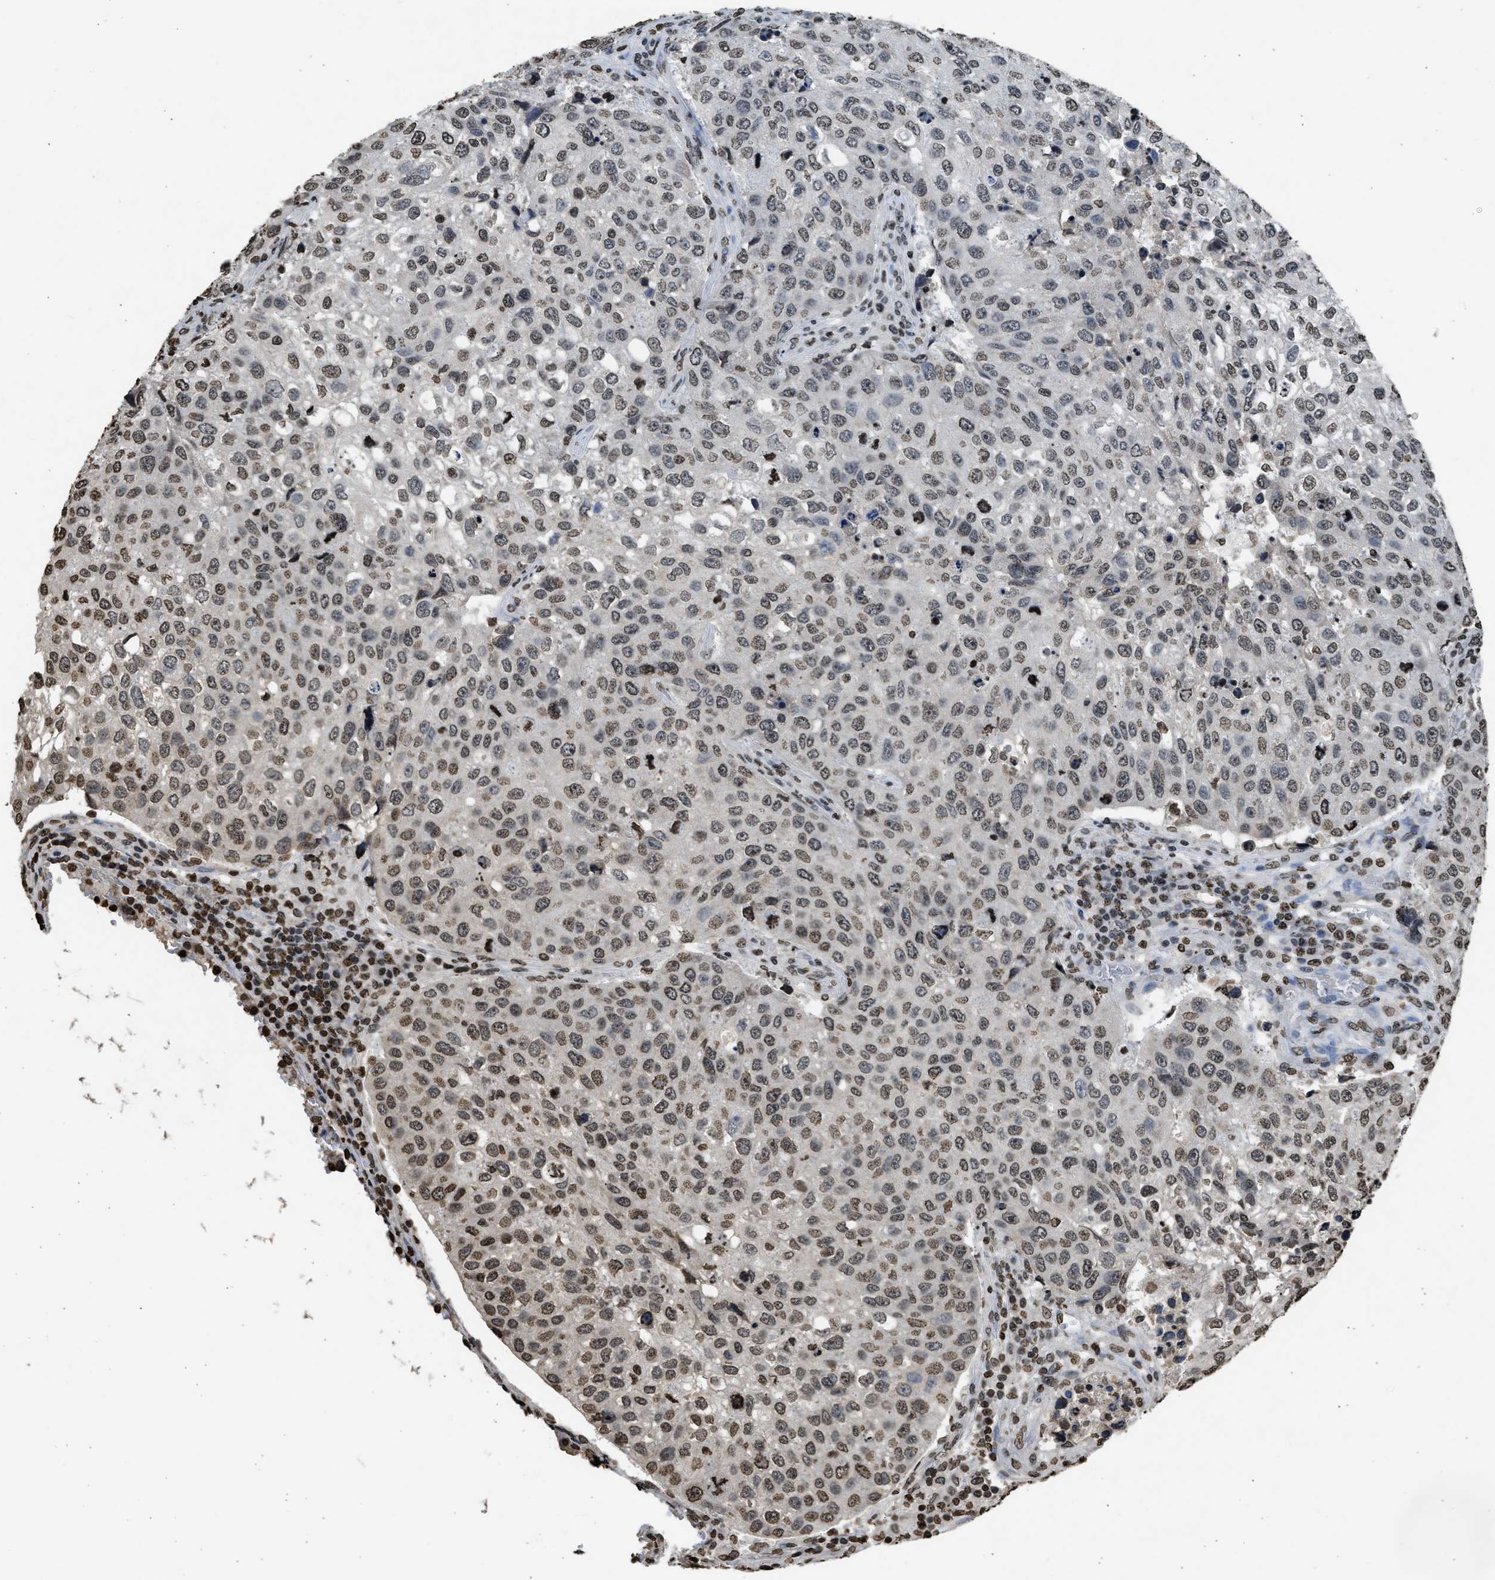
{"staining": {"intensity": "moderate", "quantity": ">75%", "location": "nuclear"}, "tissue": "urothelial cancer", "cell_type": "Tumor cells", "image_type": "cancer", "snomed": [{"axis": "morphology", "description": "Urothelial carcinoma, High grade"}, {"axis": "topography", "description": "Lymph node"}, {"axis": "topography", "description": "Urinary bladder"}], "caption": "A high-resolution photomicrograph shows IHC staining of urothelial cancer, which displays moderate nuclear expression in approximately >75% of tumor cells.", "gene": "RRAGC", "patient": {"sex": "male", "age": 51}}